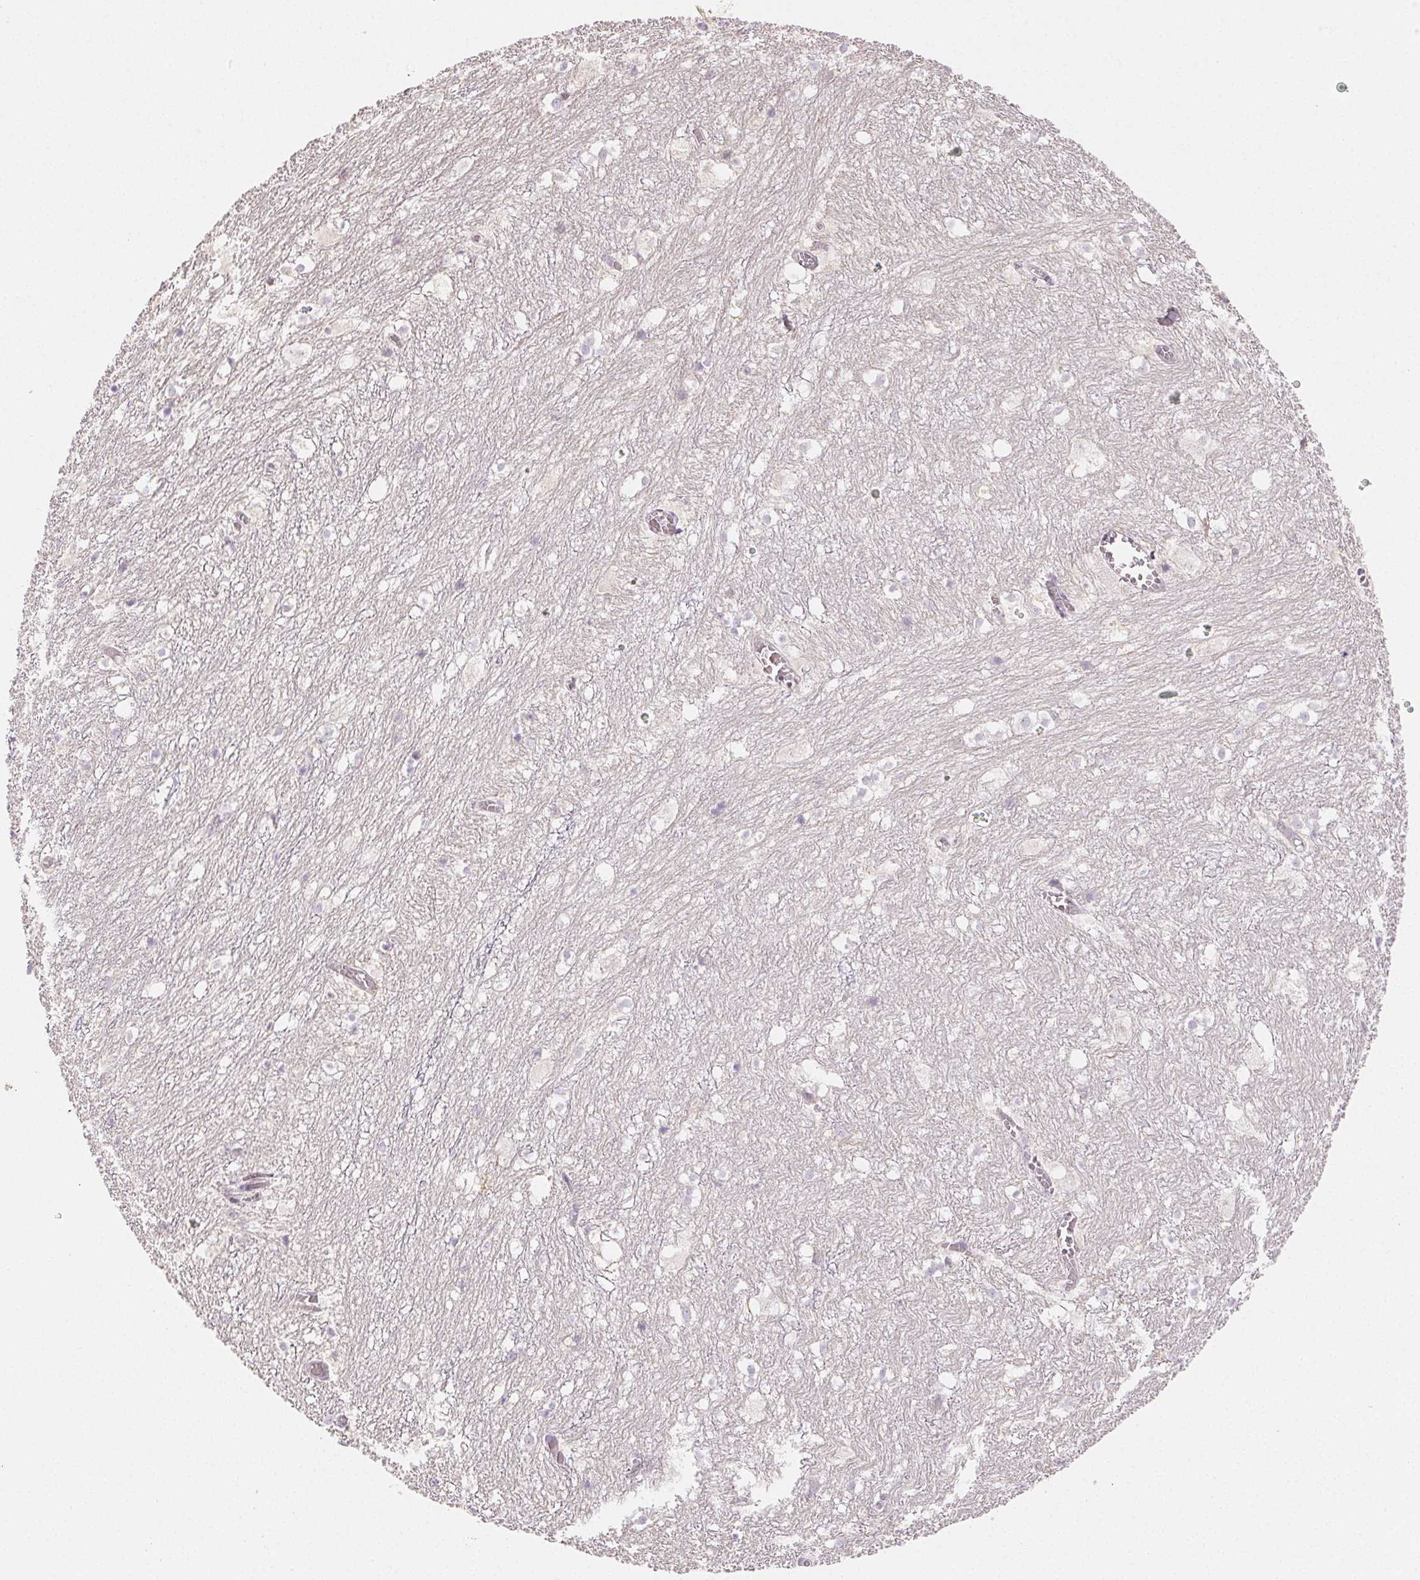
{"staining": {"intensity": "negative", "quantity": "none", "location": "none"}, "tissue": "hippocampus", "cell_type": "Glial cells", "image_type": "normal", "snomed": [{"axis": "morphology", "description": "Normal tissue, NOS"}, {"axis": "topography", "description": "Hippocampus"}], "caption": "Protein analysis of benign hippocampus displays no significant staining in glial cells.", "gene": "ACVR1B", "patient": {"sex": "female", "age": 52}}